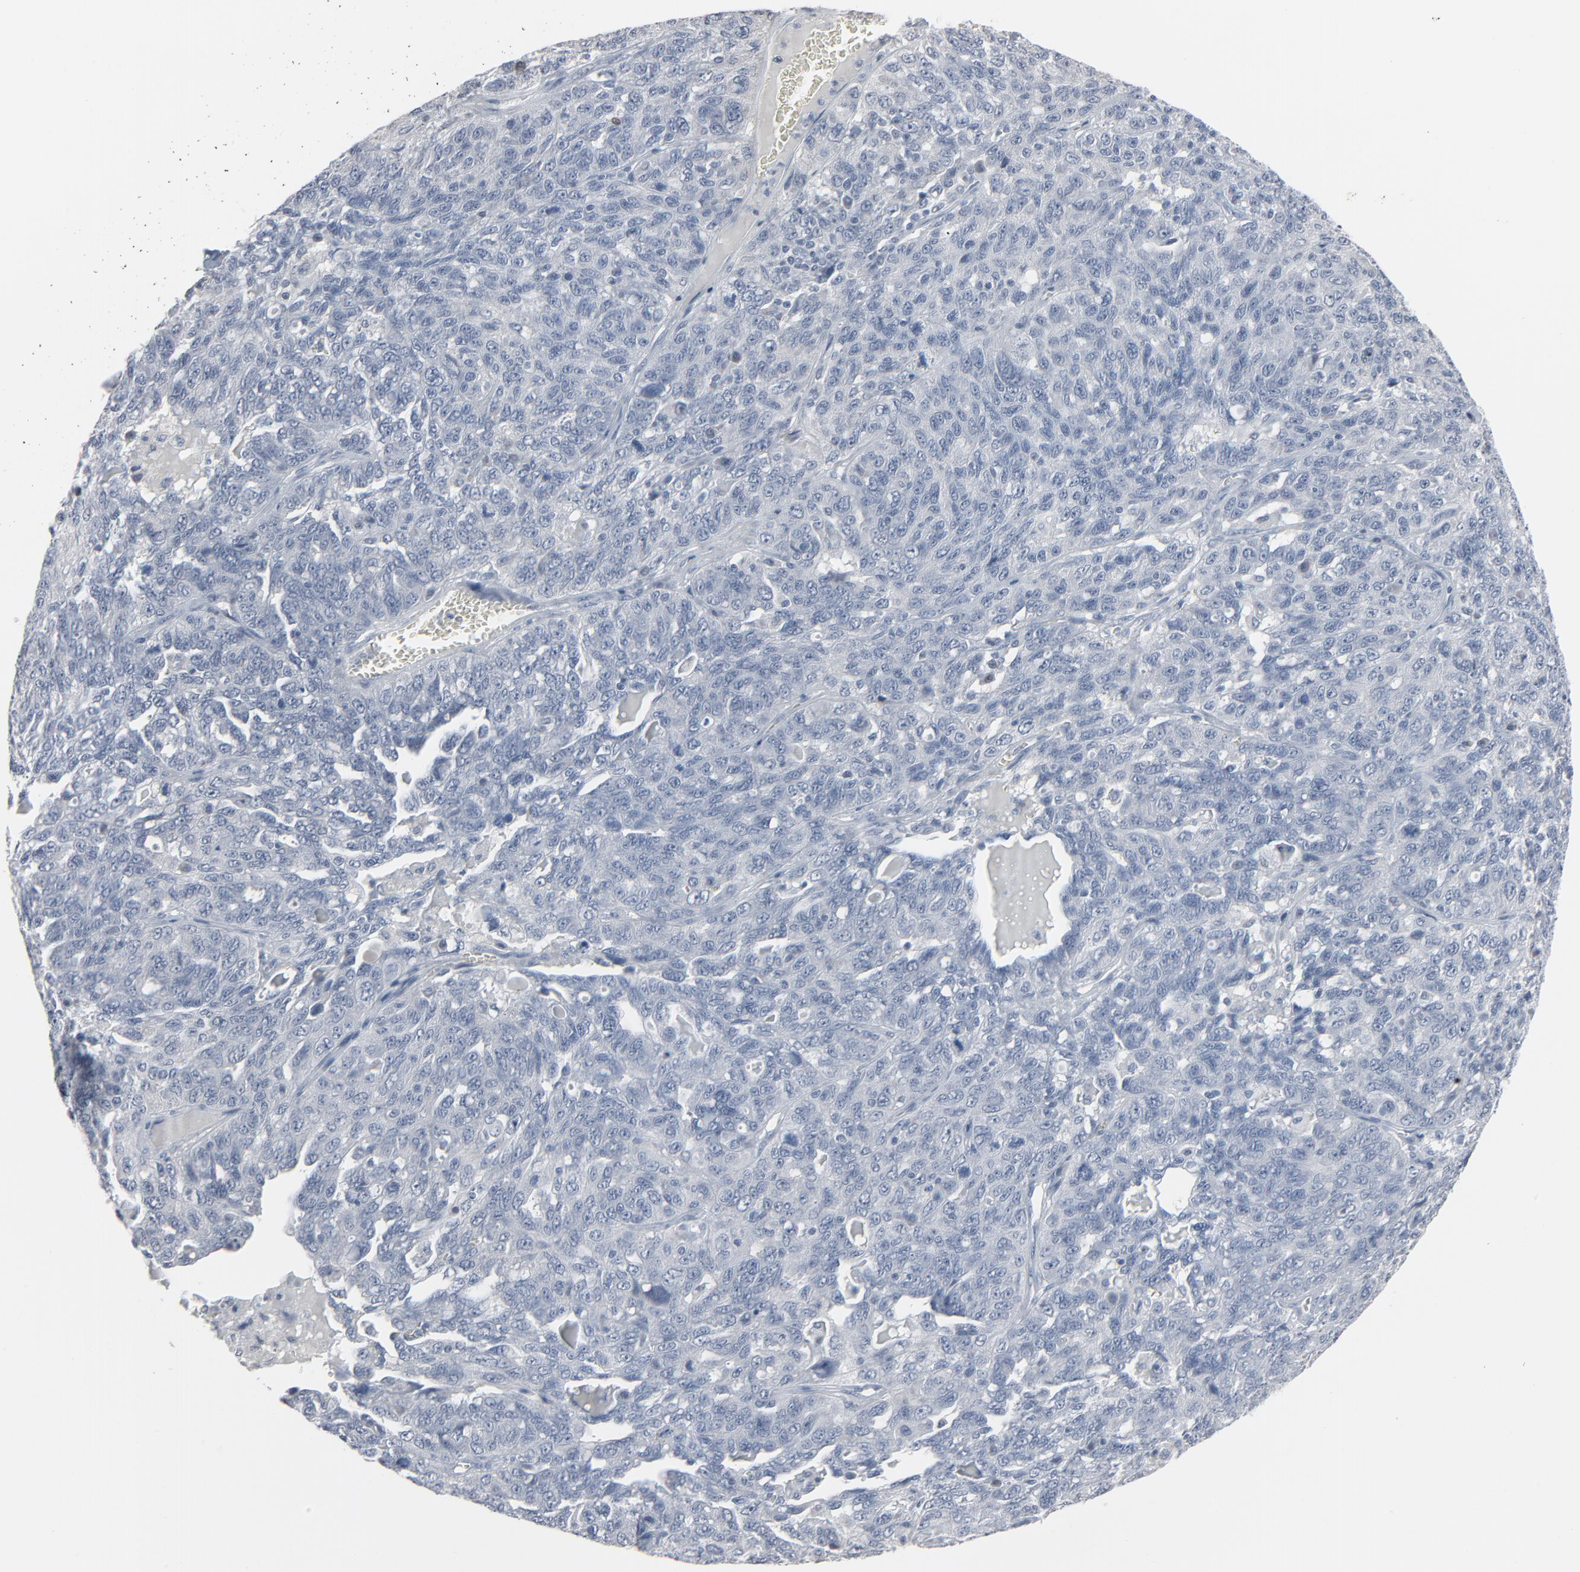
{"staining": {"intensity": "negative", "quantity": "none", "location": "none"}, "tissue": "ovarian cancer", "cell_type": "Tumor cells", "image_type": "cancer", "snomed": [{"axis": "morphology", "description": "Cystadenocarcinoma, serous, NOS"}, {"axis": "topography", "description": "Ovary"}], "caption": "High magnification brightfield microscopy of ovarian cancer (serous cystadenocarcinoma) stained with DAB (3,3'-diaminobenzidine) (brown) and counterstained with hematoxylin (blue): tumor cells show no significant positivity. (DAB (3,3'-diaminobenzidine) IHC visualized using brightfield microscopy, high magnification).", "gene": "SAGE1", "patient": {"sex": "female", "age": 71}}